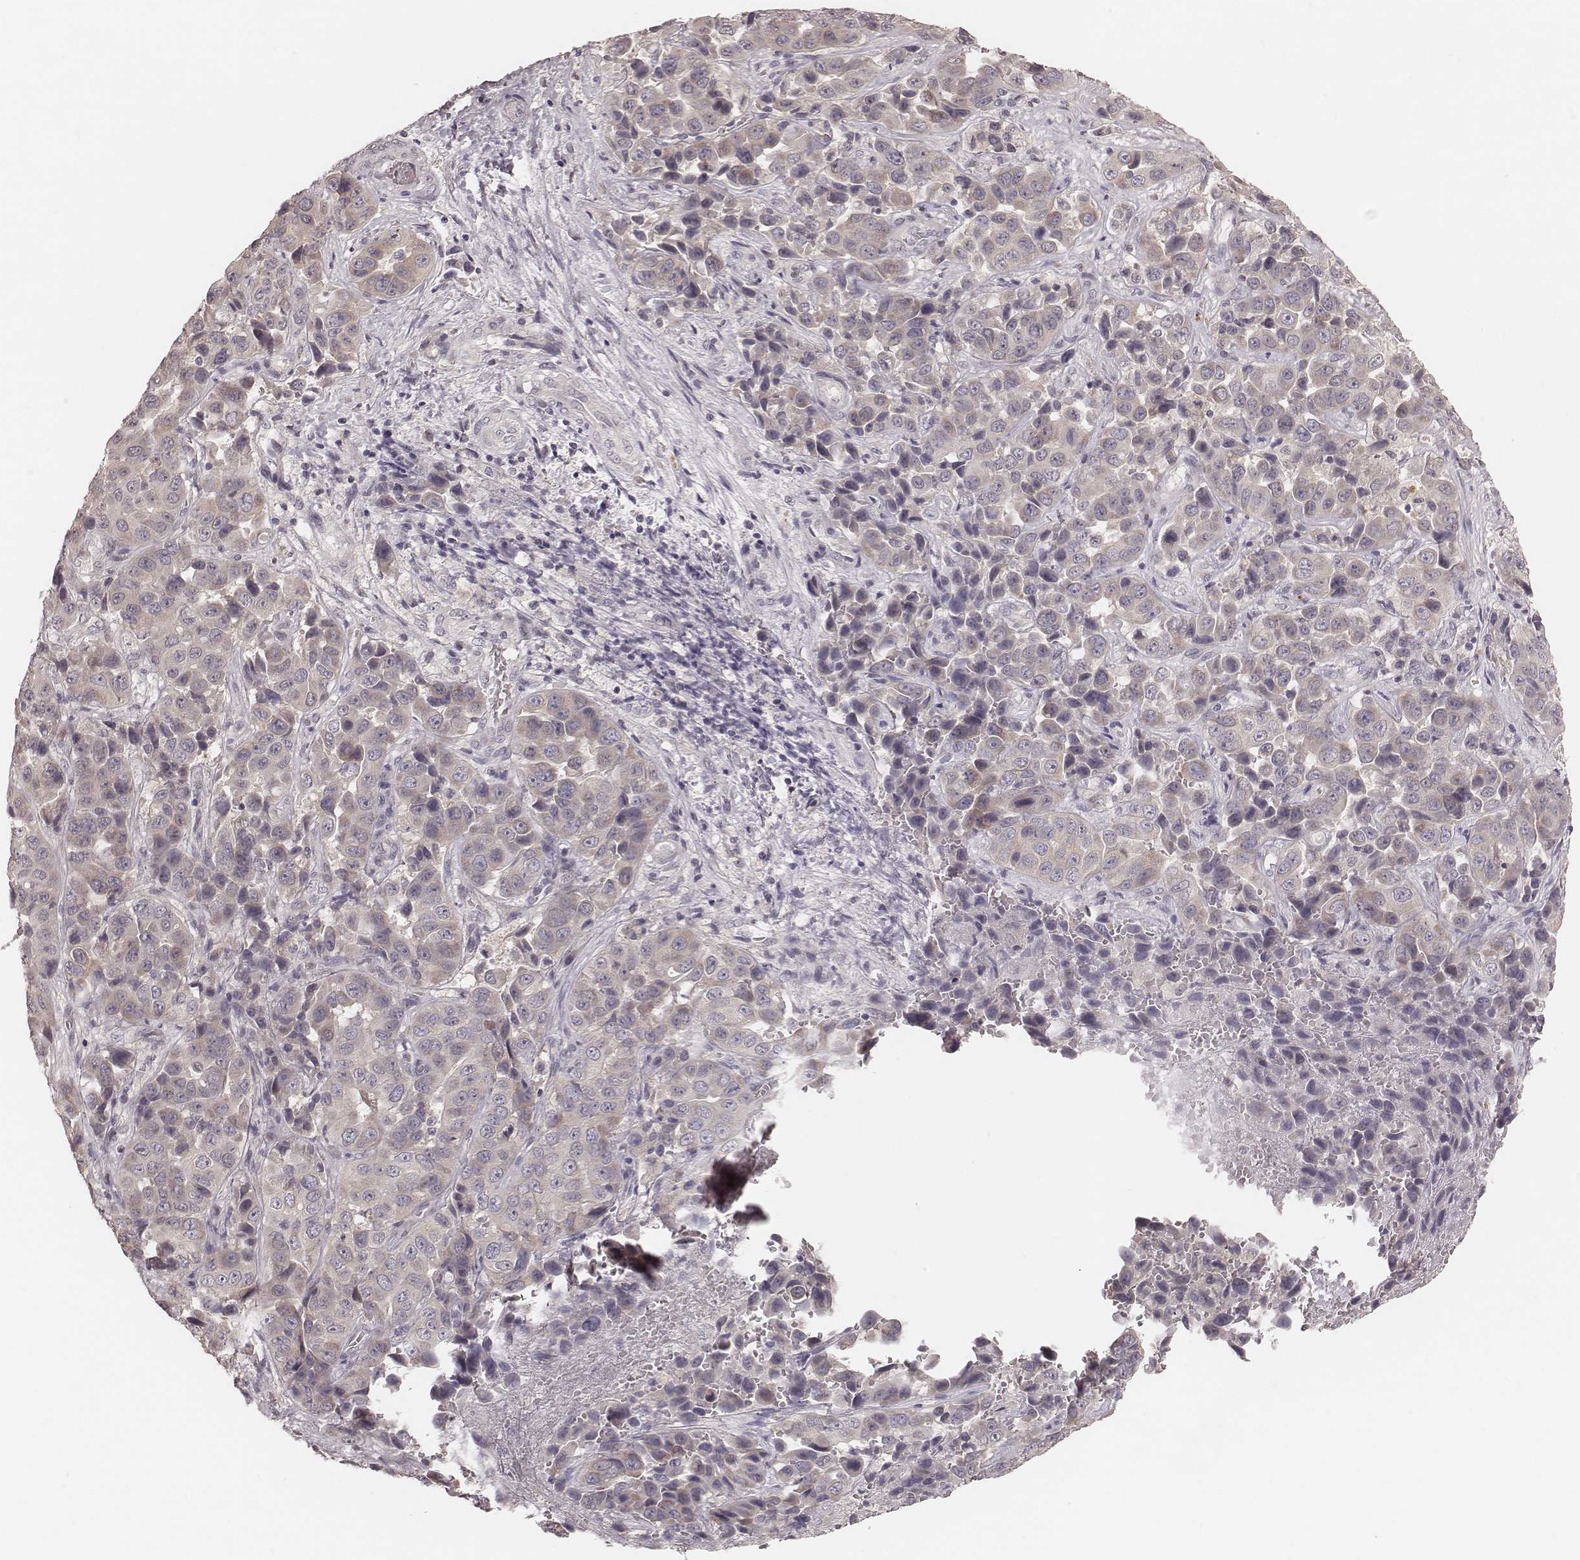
{"staining": {"intensity": "weak", "quantity": "25%-75%", "location": "cytoplasmic/membranous"}, "tissue": "liver cancer", "cell_type": "Tumor cells", "image_type": "cancer", "snomed": [{"axis": "morphology", "description": "Cholangiocarcinoma"}, {"axis": "topography", "description": "Liver"}], "caption": "This is an image of immunohistochemistry (IHC) staining of cholangiocarcinoma (liver), which shows weak expression in the cytoplasmic/membranous of tumor cells.", "gene": "P2RX5", "patient": {"sex": "female", "age": 52}}